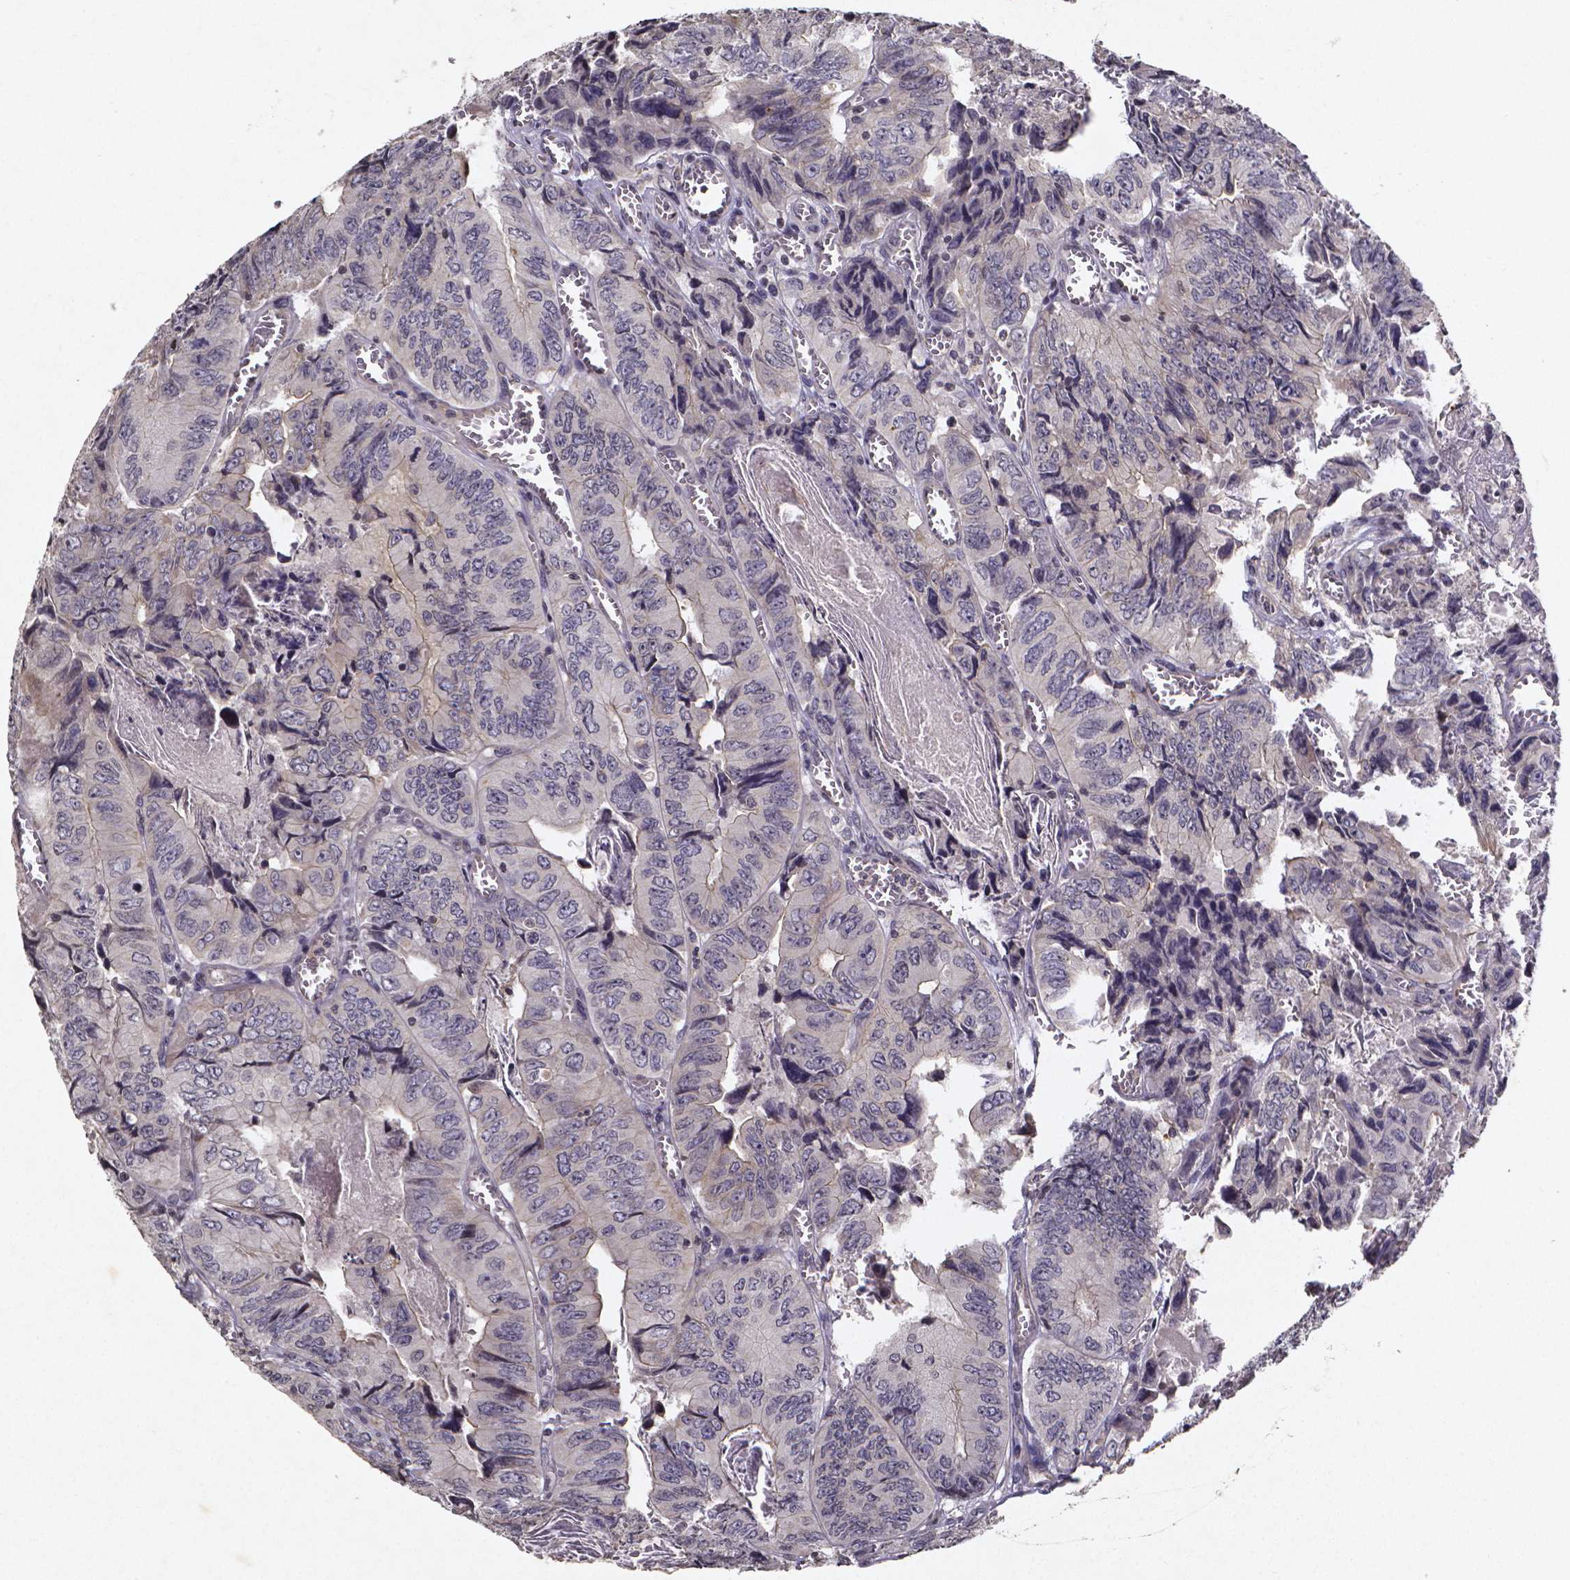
{"staining": {"intensity": "negative", "quantity": "none", "location": "none"}, "tissue": "colorectal cancer", "cell_type": "Tumor cells", "image_type": "cancer", "snomed": [{"axis": "morphology", "description": "Adenocarcinoma, NOS"}, {"axis": "topography", "description": "Colon"}], "caption": "Tumor cells are negative for protein expression in human colorectal cancer. Nuclei are stained in blue.", "gene": "TP73", "patient": {"sex": "female", "age": 84}}